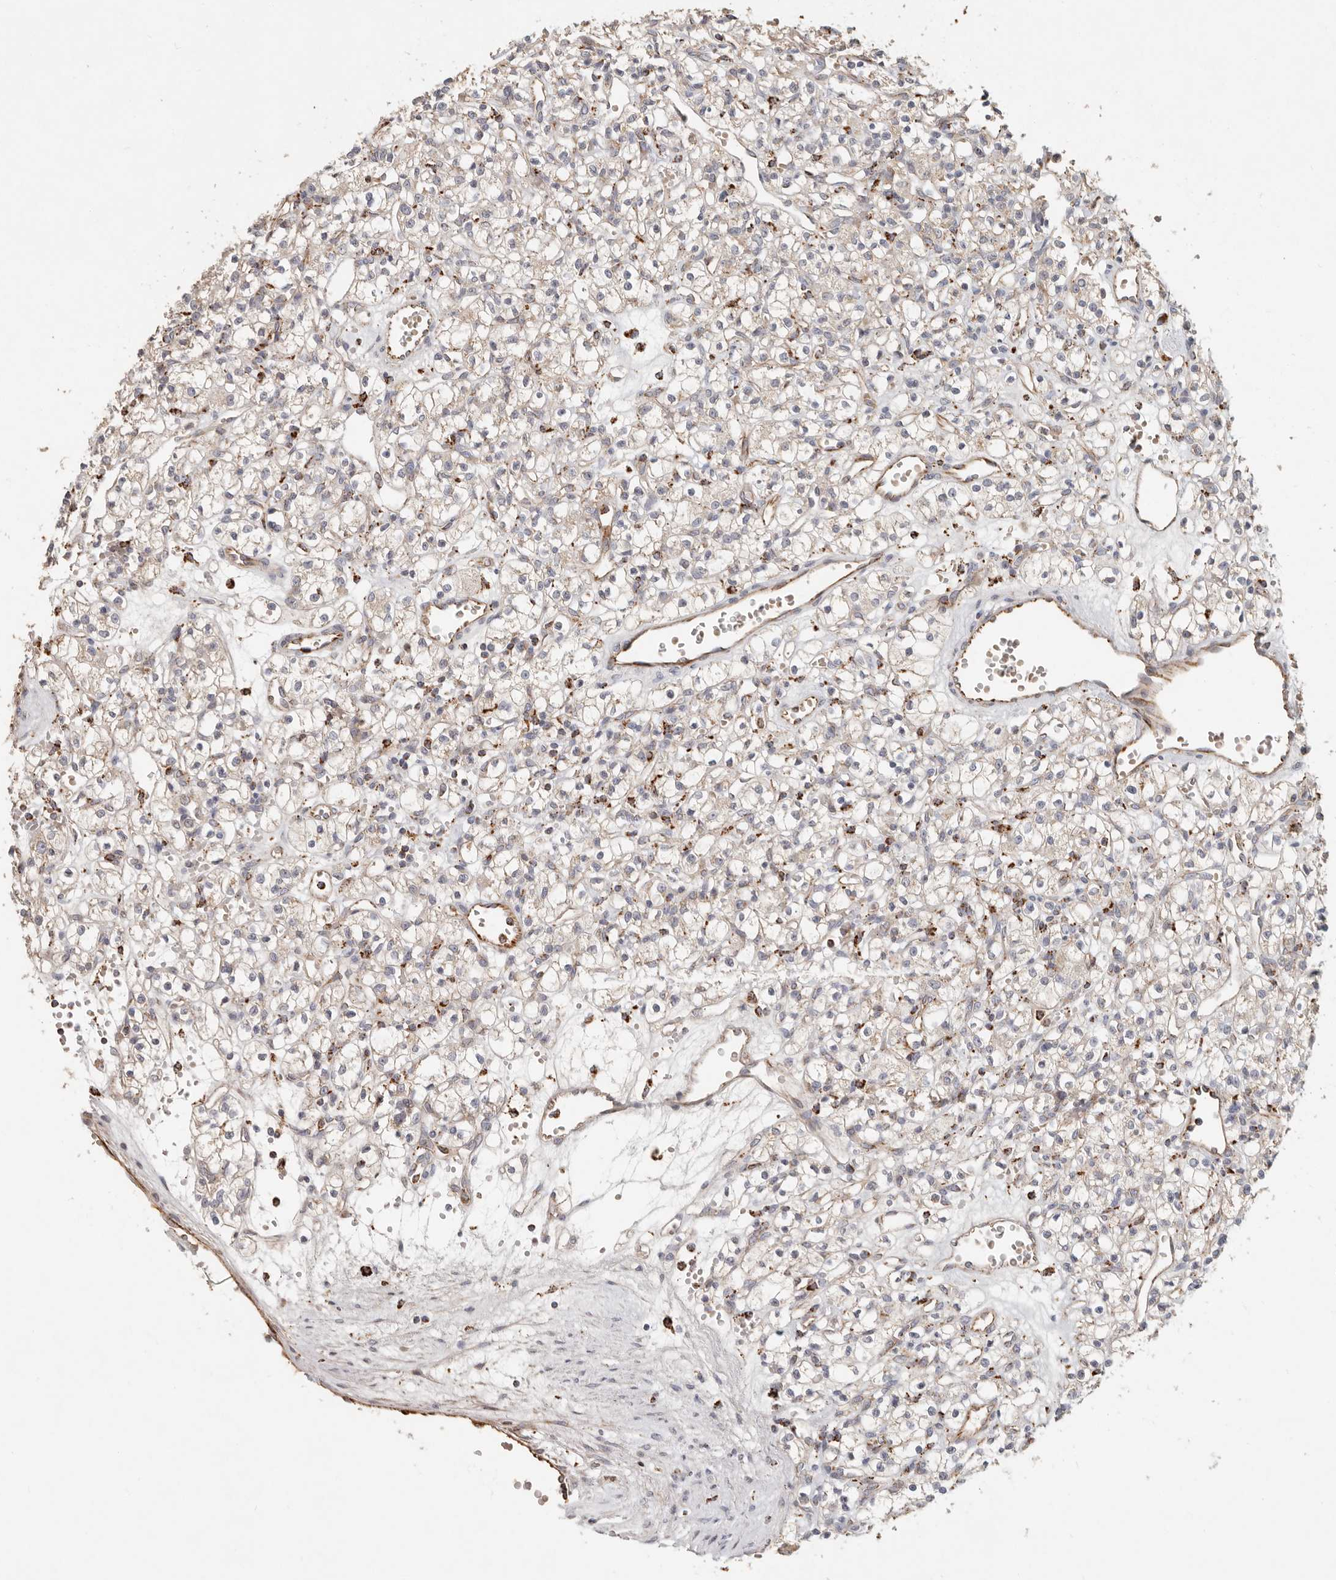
{"staining": {"intensity": "negative", "quantity": "none", "location": "none"}, "tissue": "renal cancer", "cell_type": "Tumor cells", "image_type": "cancer", "snomed": [{"axis": "morphology", "description": "Adenocarcinoma, NOS"}, {"axis": "topography", "description": "Kidney"}], "caption": "Immunohistochemical staining of renal cancer displays no significant staining in tumor cells. (Immunohistochemistry (ihc), brightfield microscopy, high magnification).", "gene": "ARHGEF10L", "patient": {"sex": "female", "age": 59}}